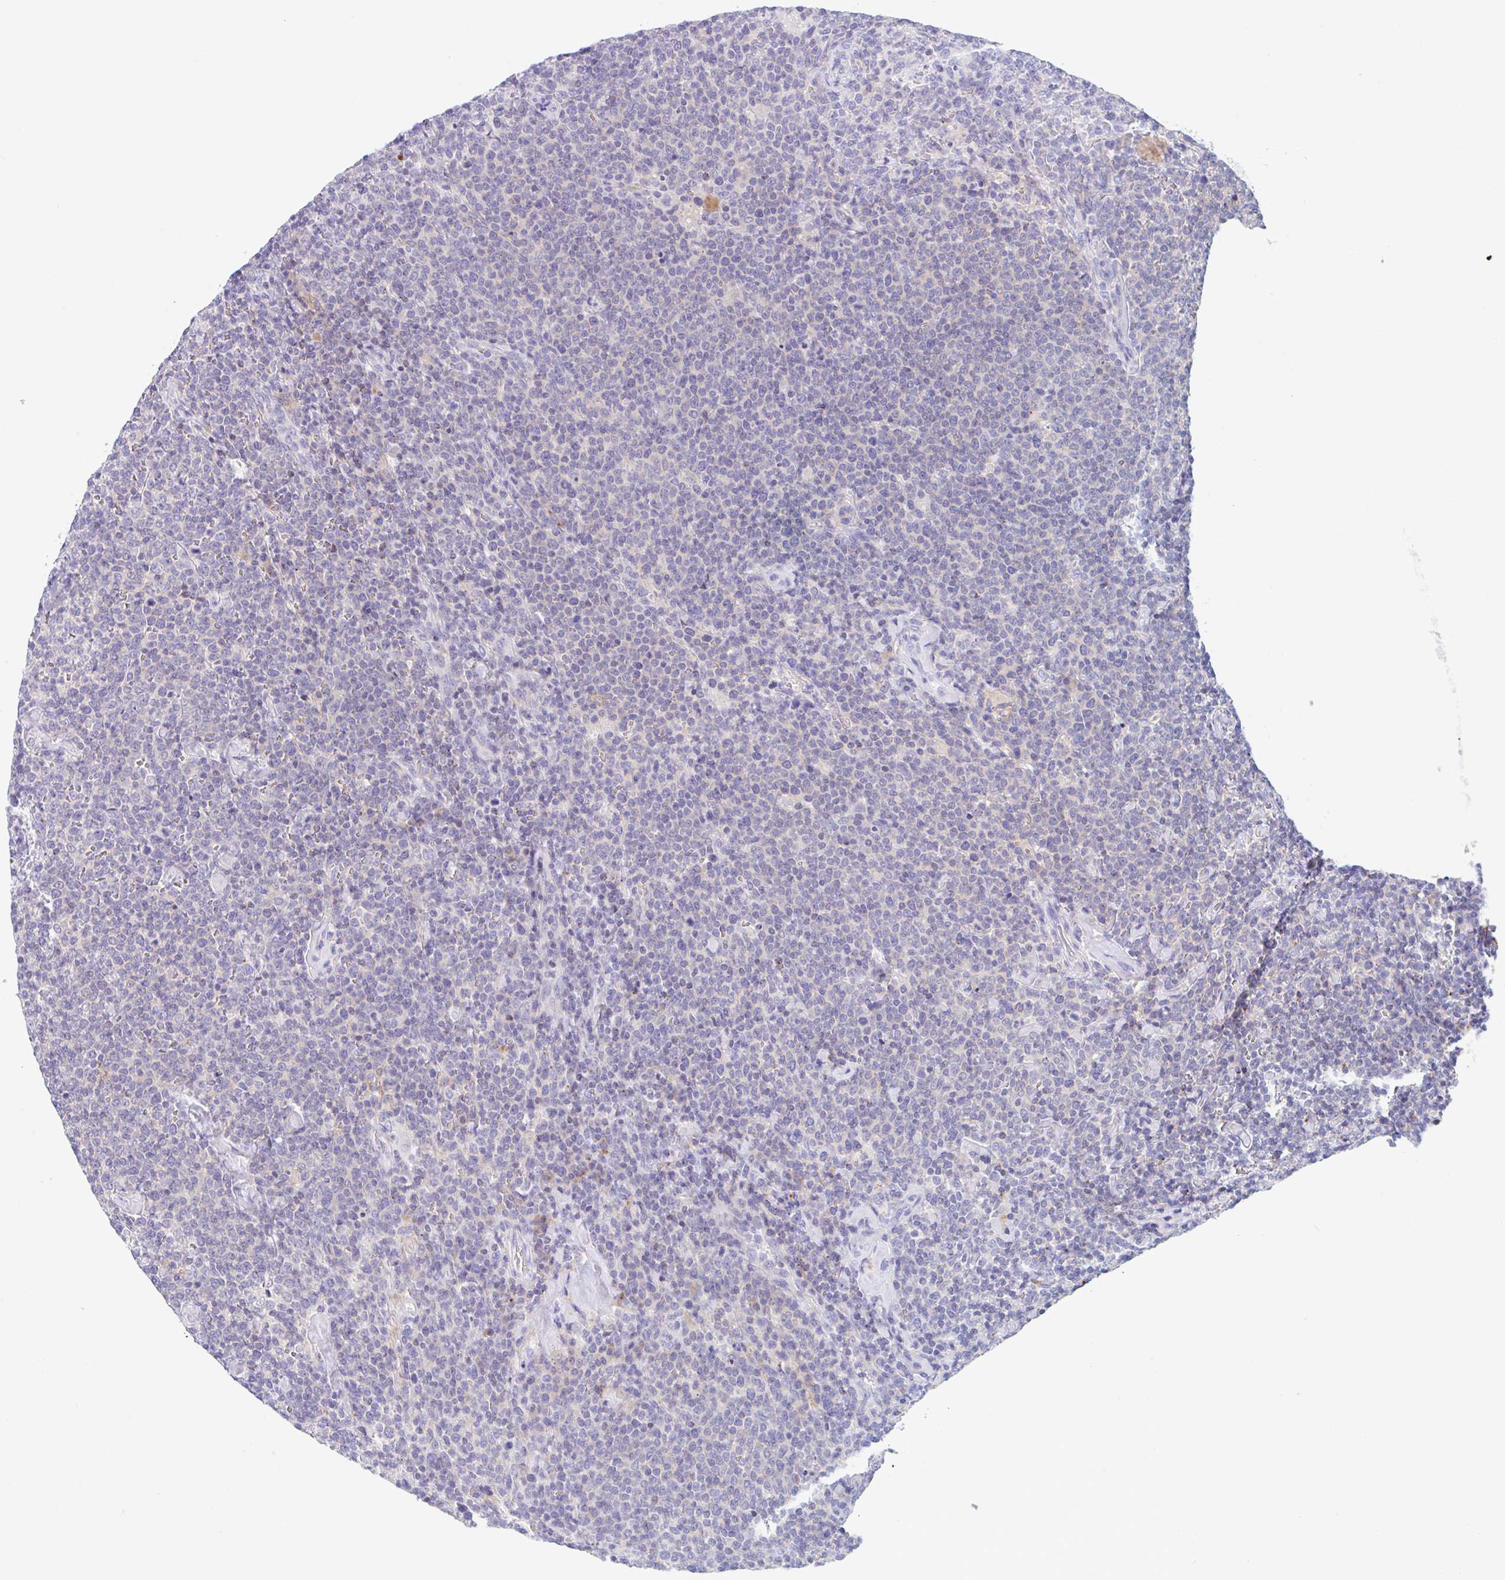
{"staining": {"intensity": "negative", "quantity": "none", "location": "none"}, "tissue": "lymphoma", "cell_type": "Tumor cells", "image_type": "cancer", "snomed": [{"axis": "morphology", "description": "Malignant lymphoma, non-Hodgkin's type, High grade"}, {"axis": "topography", "description": "Lymph node"}], "caption": "High power microscopy image of an IHC histopathology image of malignant lymphoma, non-Hodgkin's type (high-grade), revealing no significant positivity in tumor cells.", "gene": "ANKRD9", "patient": {"sex": "male", "age": 61}}